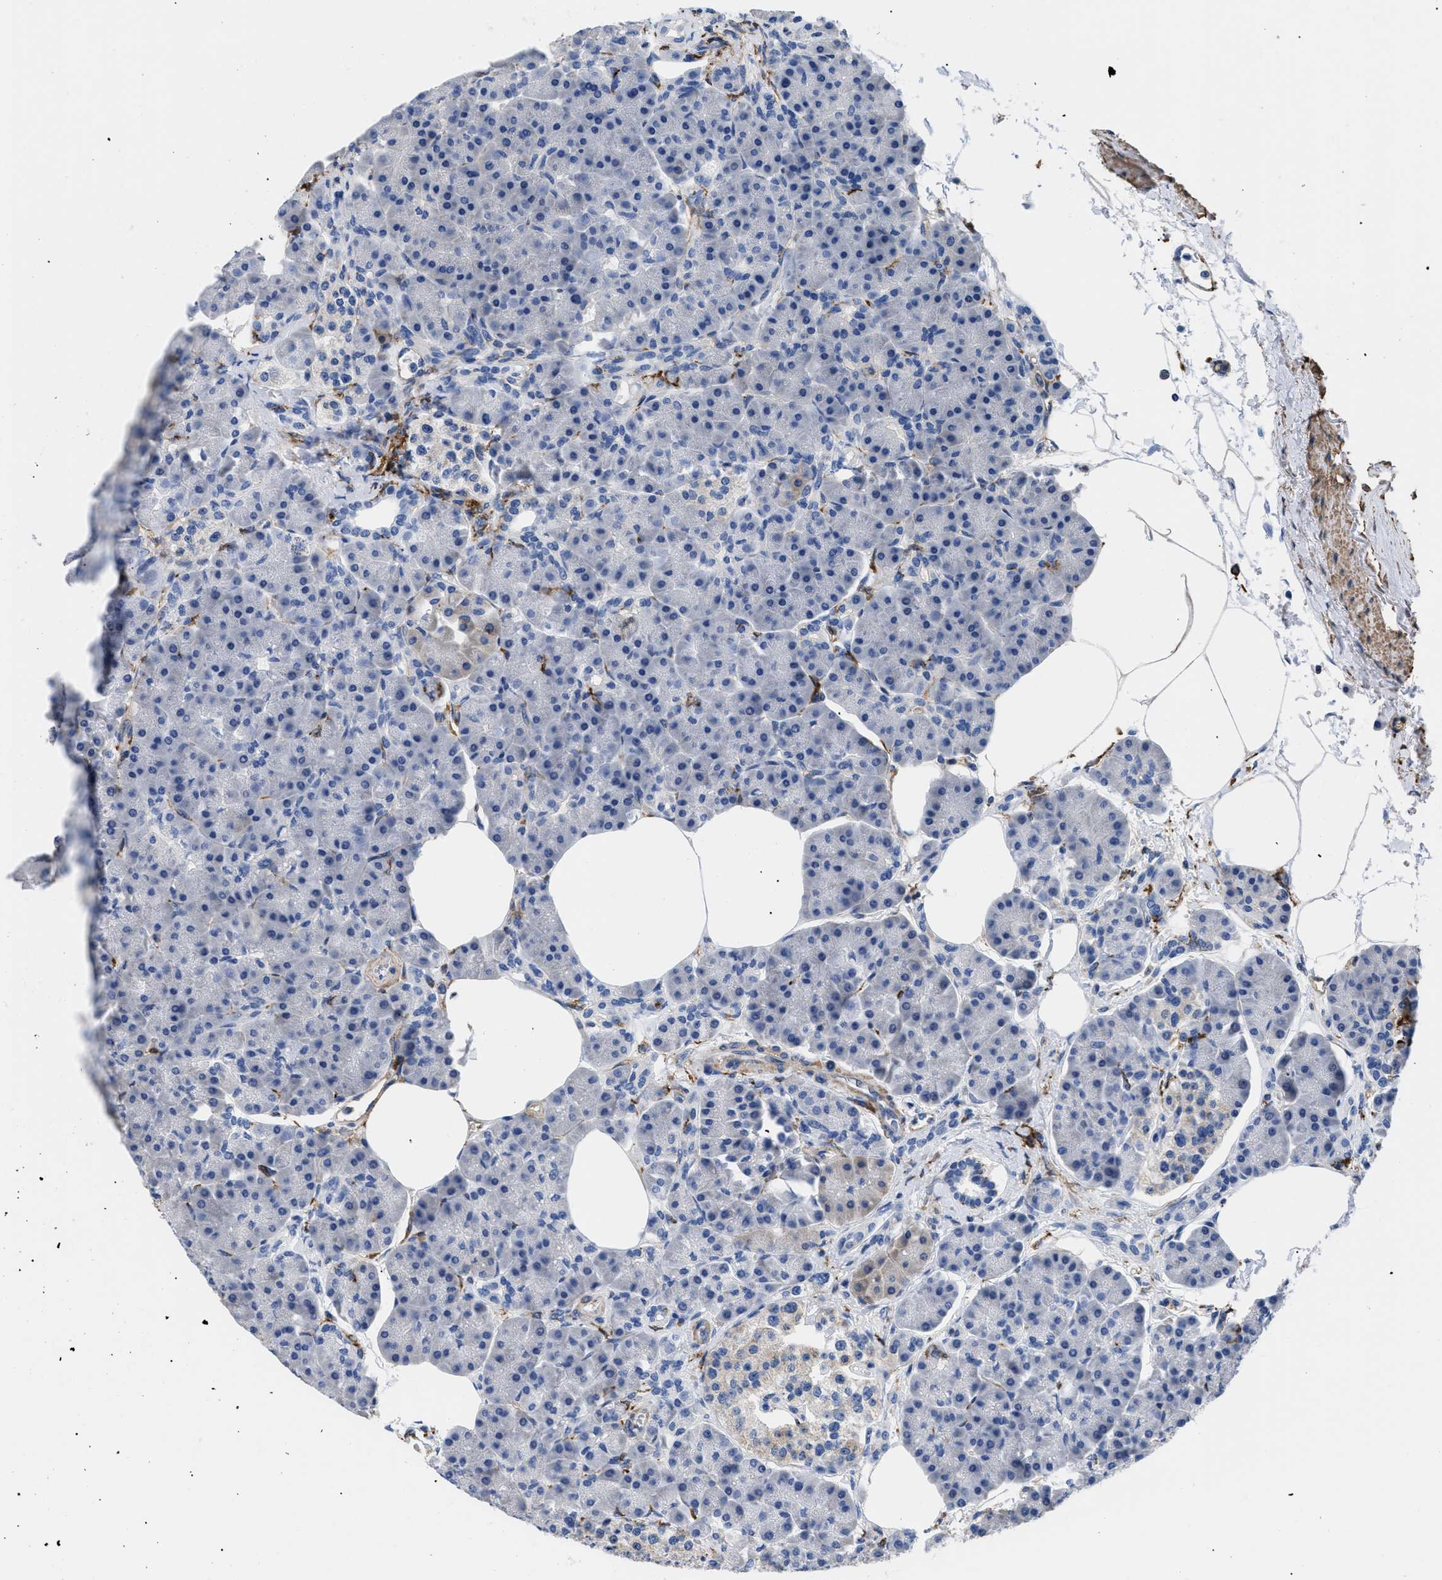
{"staining": {"intensity": "negative", "quantity": "none", "location": "none"}, "tissue": "pancreas", "cell_type": "Exocrine glandular cells", "image_type": "normal", "snomed": [{"axis": "morphology", "description": "Normal tissue, NOS"}, {"axis": "topography", "description": "Pancreas"}], "caption": "Human pancreas stained for a protein using immunohistochemistry (IHC) exhibits no expression in exocrine glandular cells.", "gene": "HLA", "patient": {"sex": "female", "age": 70}}